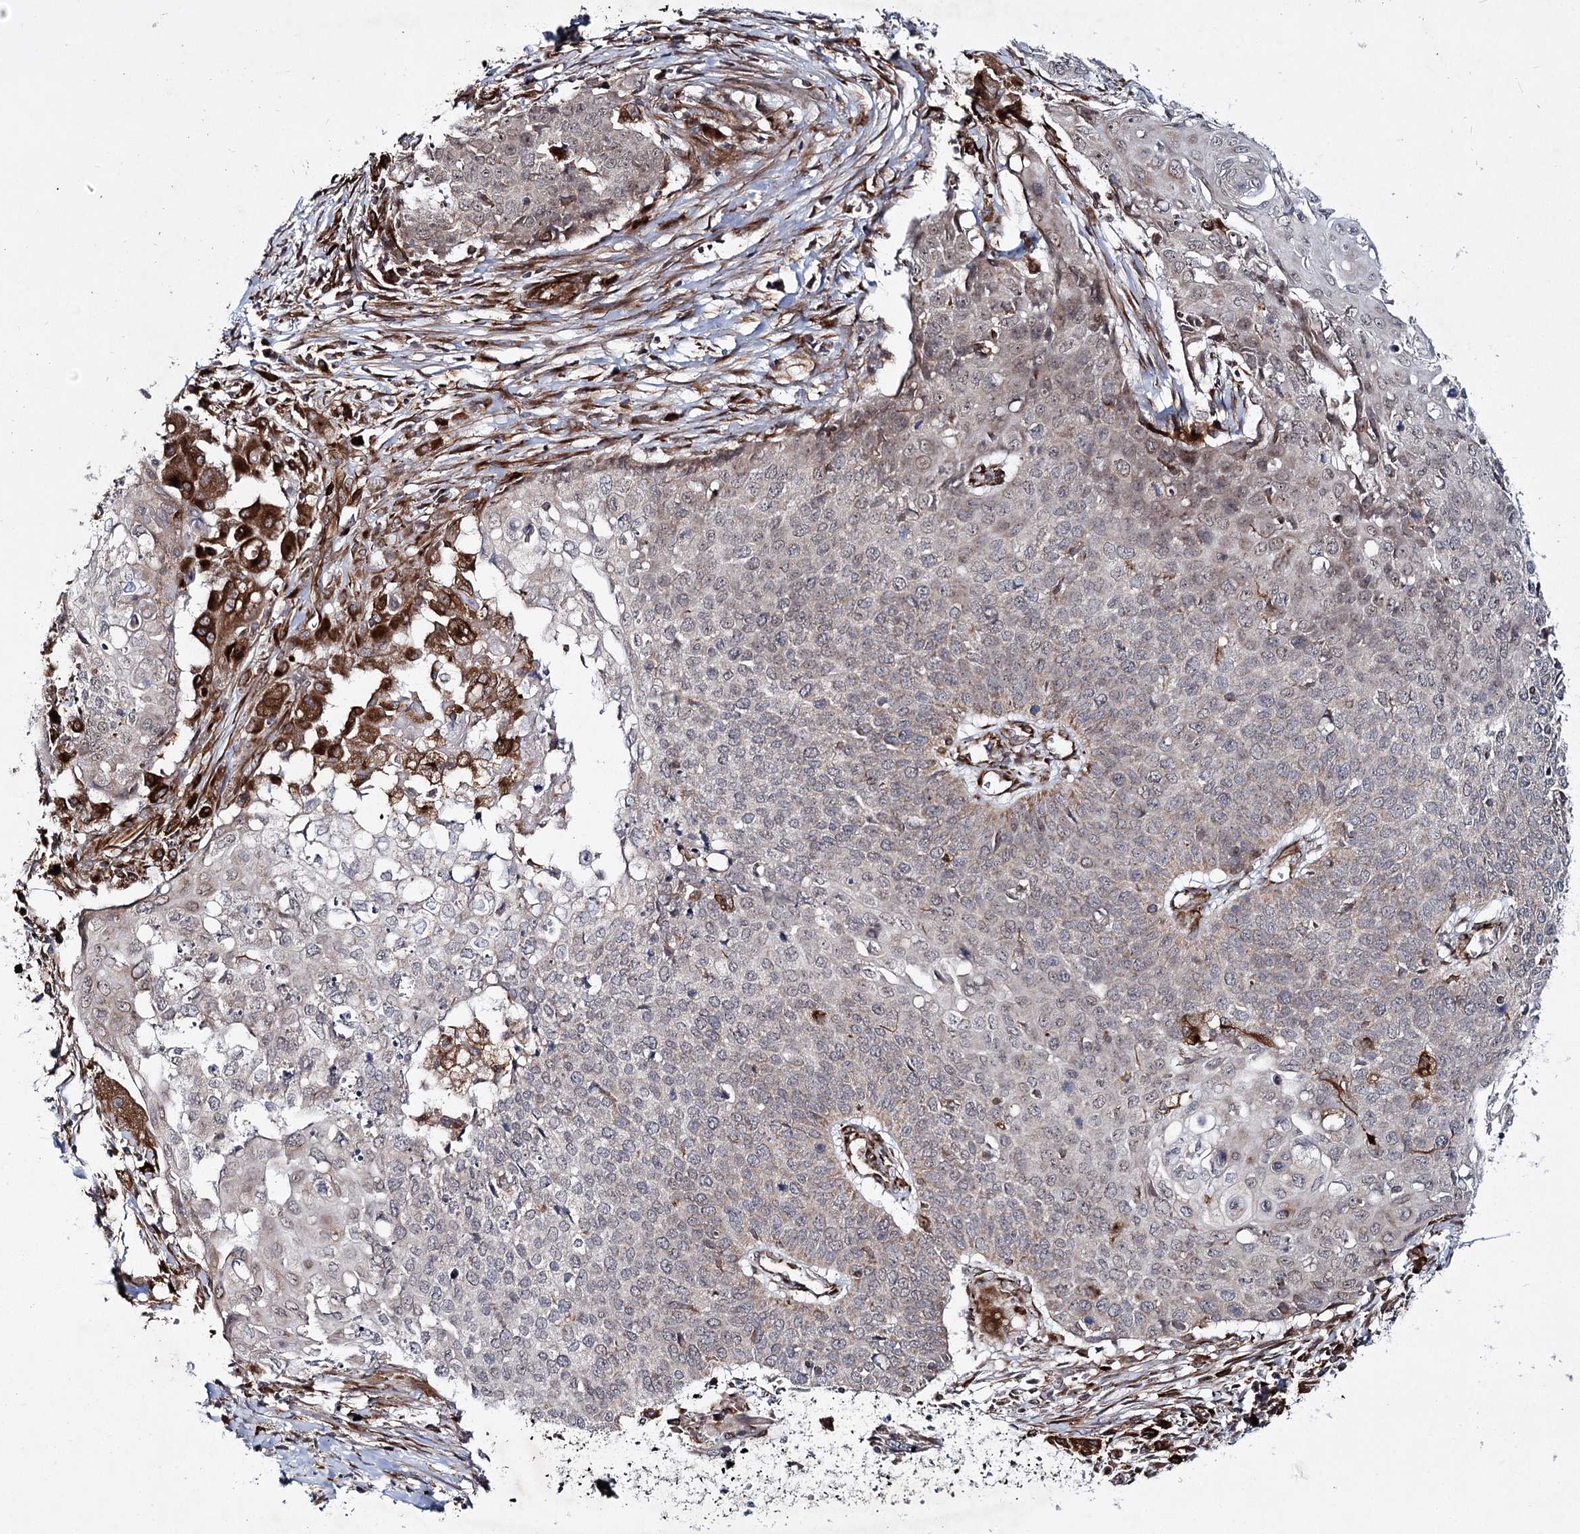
{"staining": {"intensity": "negative", "quantity": "none", "location": "none"}, "tissue": "cervical cancer", "cell_type": "Tumor cells", "image_type": "cancer", "snomed": [{"axis": "morphology", "description": "Squamous cell carcinoma, NOS"}, {"axis": "topography", "description": "Cervix"}], "caption": "A photomicrograph of human cervical squamous cell carcinoma is negative for staining in tumor cells. (DAB immunohistochemistry (IHC) with hematoxylin counter stain).", "gene": "DPEP2", "patient": {"sex": "female", "age": 39}}